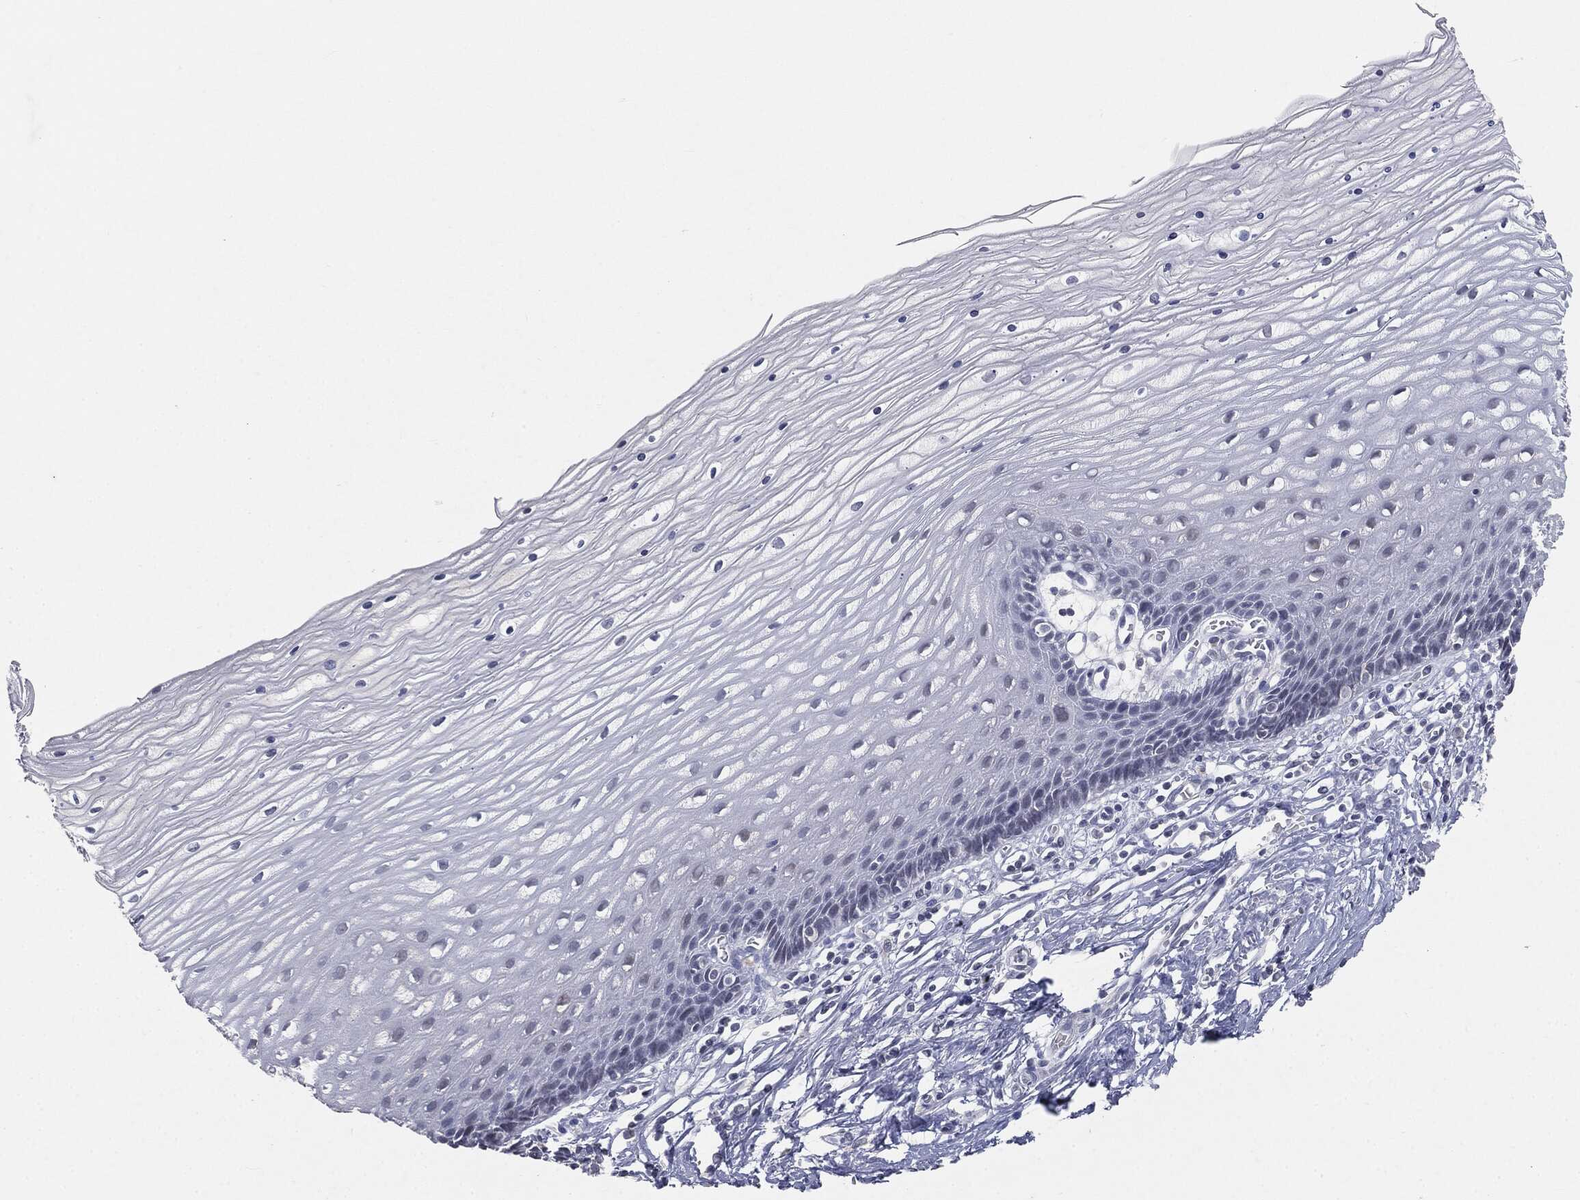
{"staining": {"intensity": "negative", "quantity": "none", "location": "none"}, "tissue": "cervix", "cell_type": "Glandular cells", "image_type": "normal", "snomed": [{"axis": "morphology", "description": "Normal tissue, NOS"}, {"axis": "topography", "description": "Cervix"}], "caption": "There is no significant positivity in glandular cells of cervix. (DAB (3,3'-diaminobenzidine) immunohistochemistry with hematoxylin counter stain).", "gene": "SLC2A2", "patient": {"sex": "female", "age": 35}}